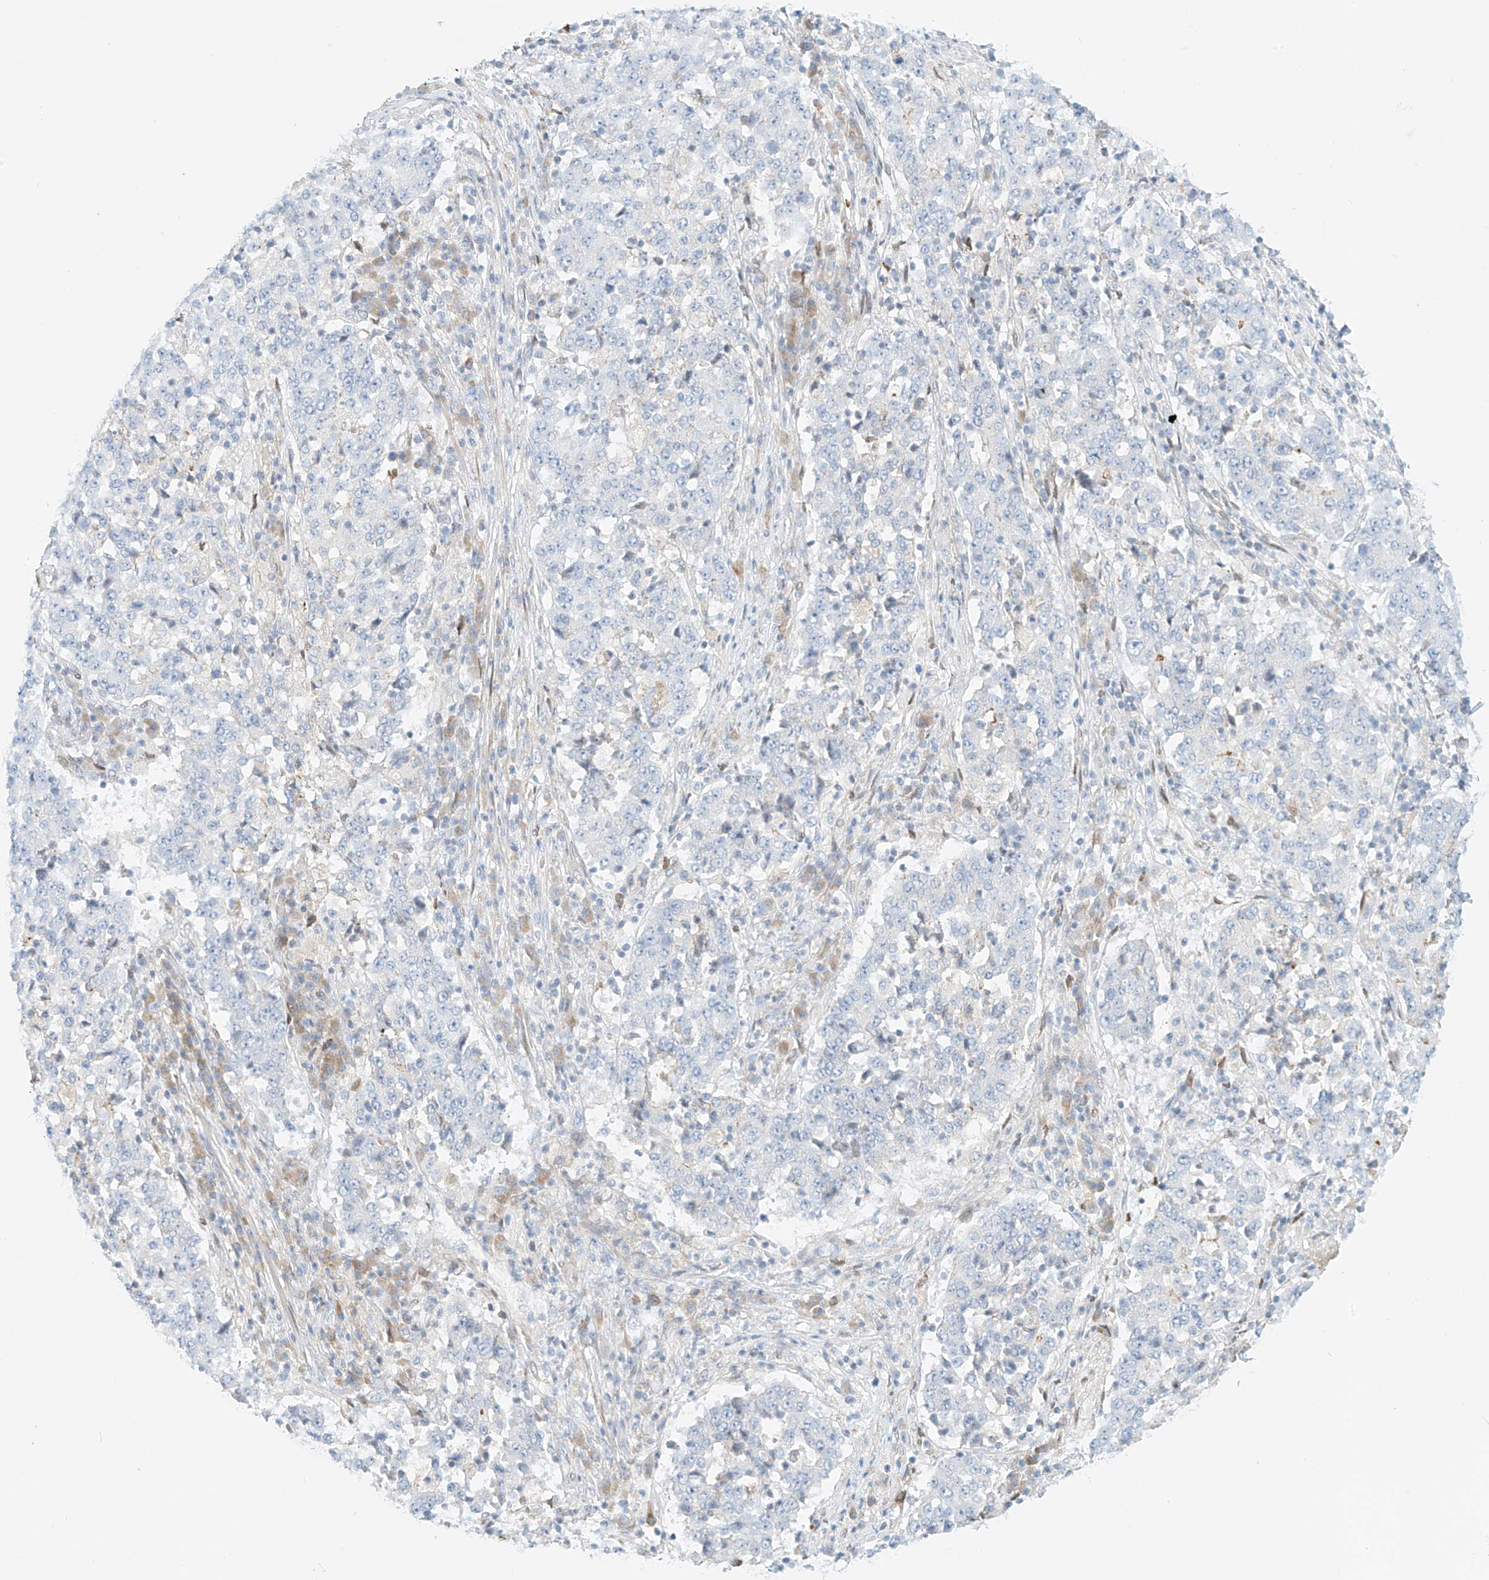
{"staining": {"intensity": "negative", "quantity": "none", "location": "none"}, "tissue": "stomach cancer", "cell_type": "Tumor cells", "image_type": "cancer", "snomed": [{"axis": "morphology", "description": "Adenocarcinoma, NOS"}, {"axis": "topography", "description": "Stomach"}], "caption": "Histopathology image shows no significant protein positivity in tumor cells of stomach adenocarcinoma. Brightfield microscopy of immunohistochemistry (IHC) stained with DAB (brown) and hematoxylin (blue), captured at high magnification.", "gene": "PCYOX1", "patient": {"sex": "male", "age": 59}}